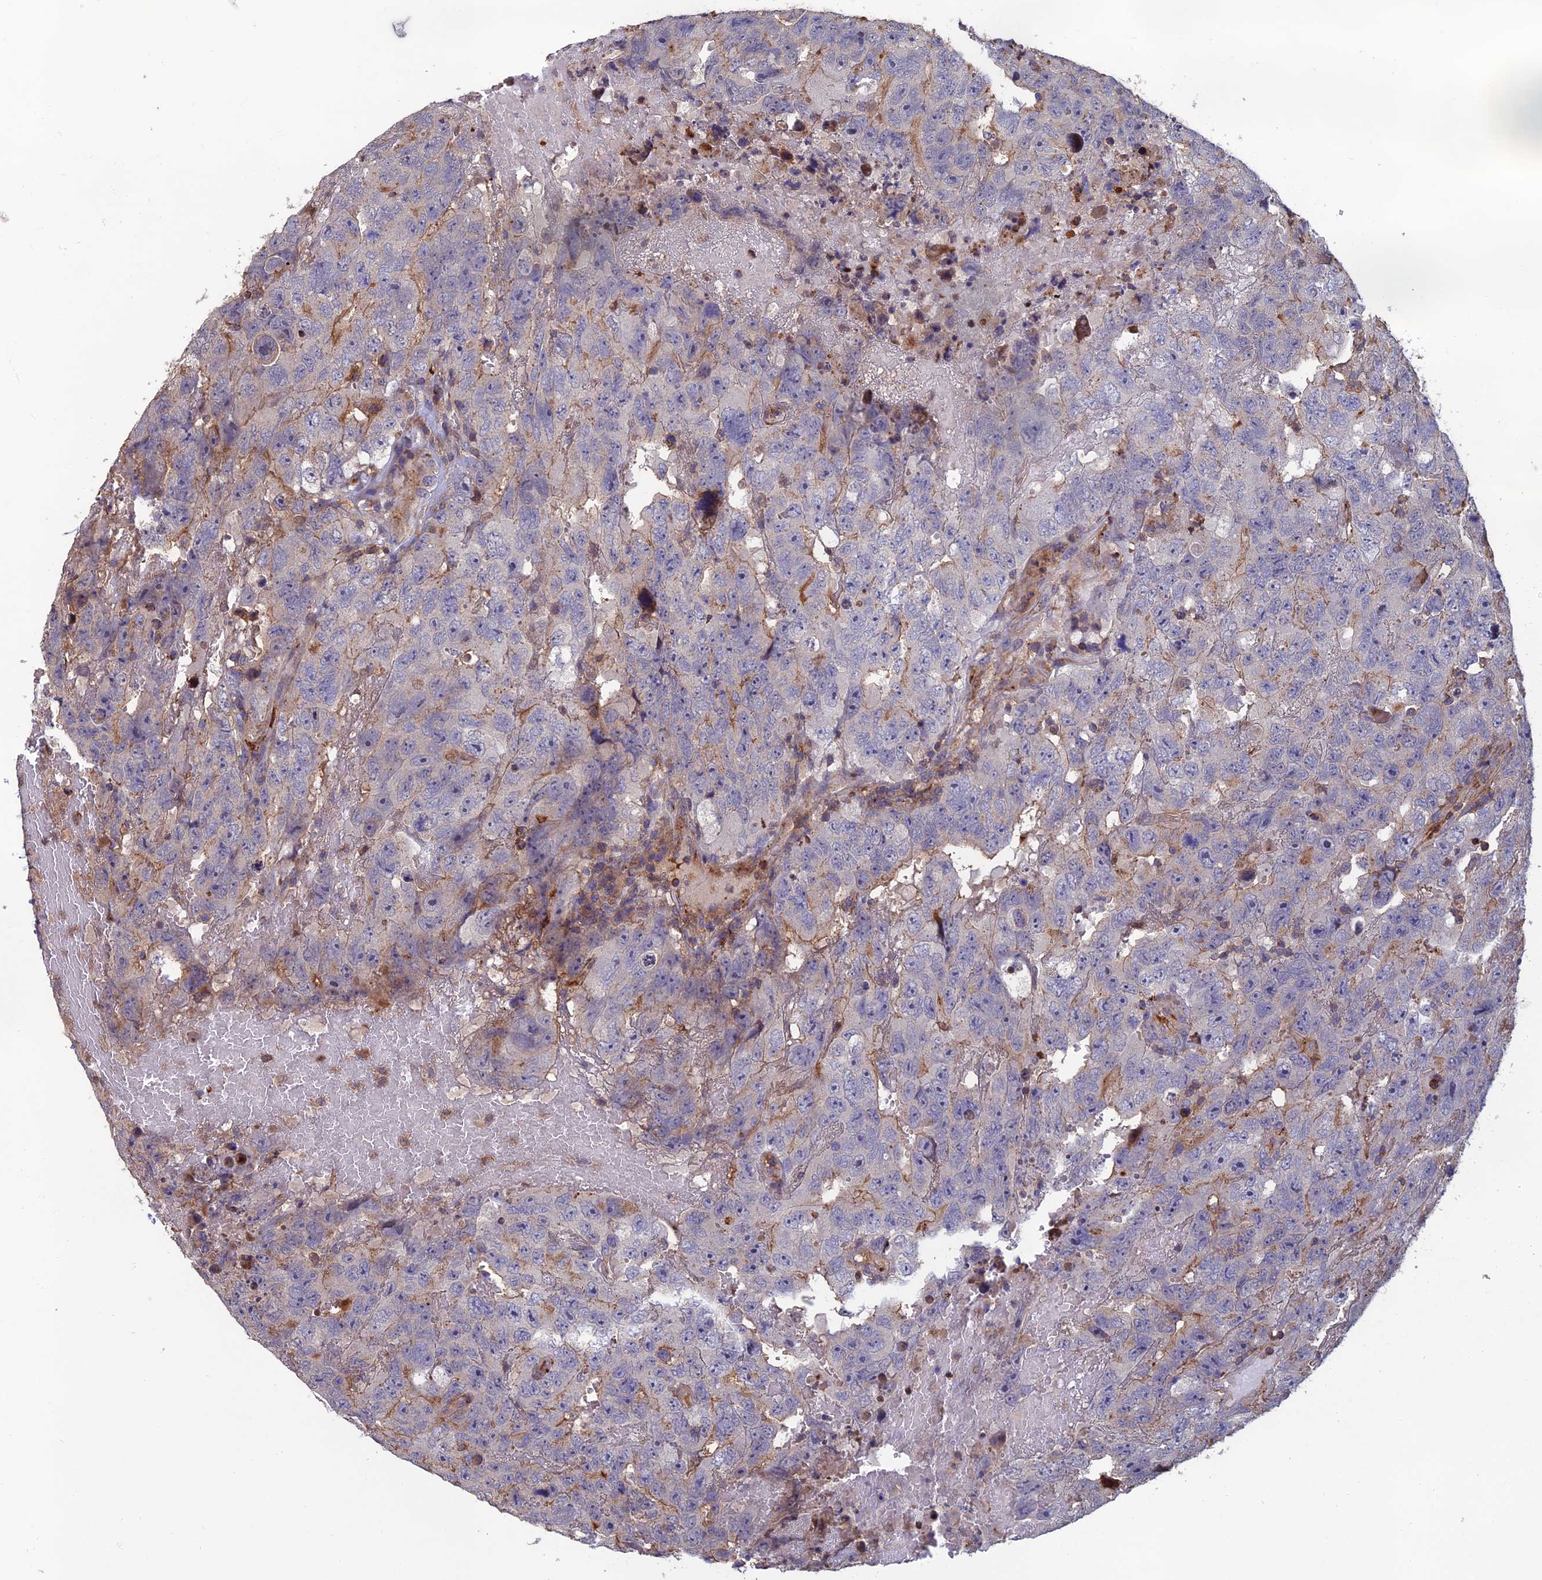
{"staining": {"intensity": "negative", "quantity": "none", "location": "none"}, "tissue": "testis cancer", "cell_type": "Tumor cells", "image_type": "cancer", "snomed": [{"axis": "morphology", "description": "Carcinoma, Embryonal, NOS"}, {"axis": "topography", "description": "Testis"}], "caption": "Testis embryonal carcinoma was stained to show a protein in brown. There is no significant positivity in tumor cells.", "gene": "C15orf62", "patient": {"sex": "male", "age": 45}}